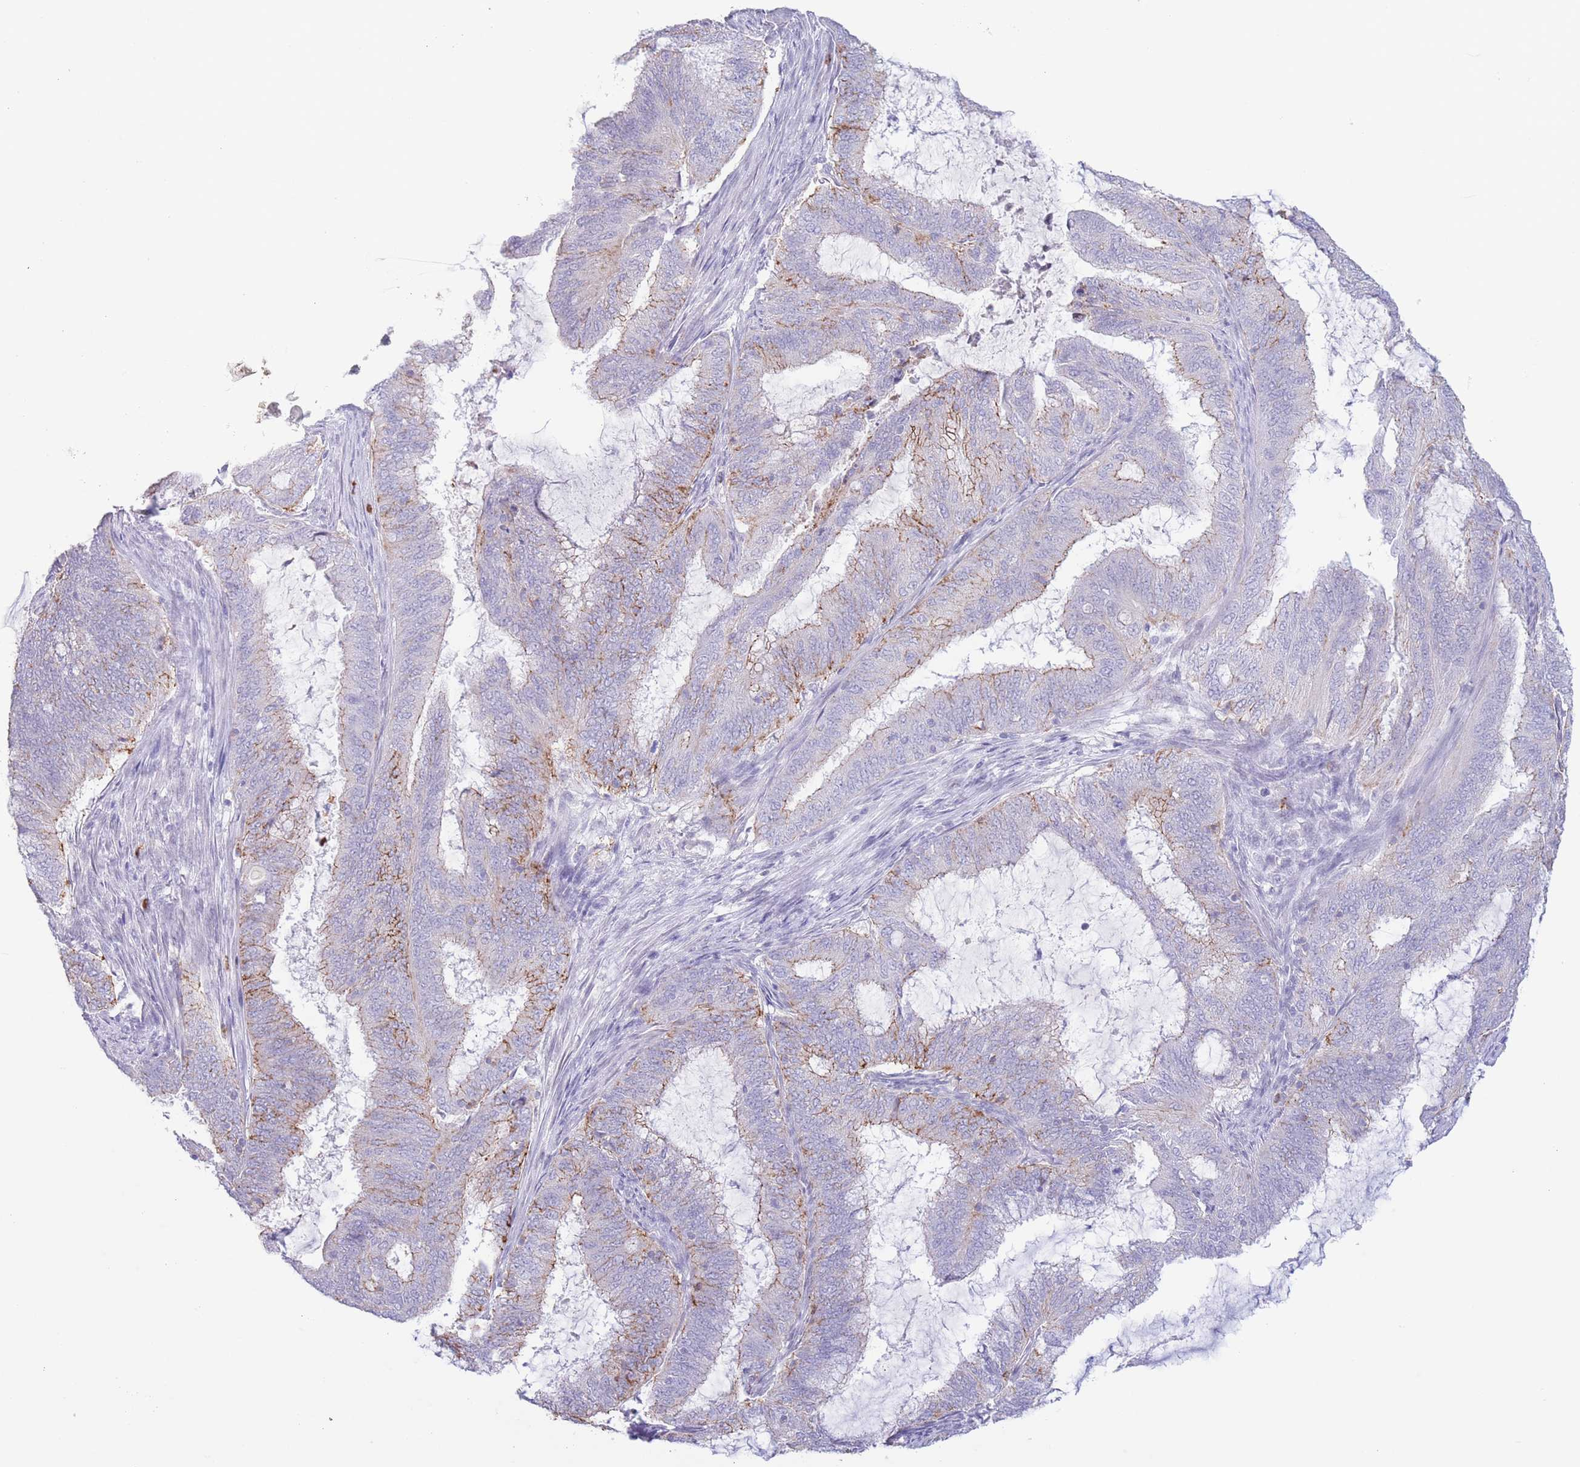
{"staining": {"intensity": "weak", "quantity": "25%-75%", "location": "cytoplasmic/membranous"}, "tissue": "endometrial cancer", "cell_type": "Tumor cells", "image_type": "cancer", "snomed": [{"axis": "morphology", "description": "Adenocarcinoma, NOS"}, {"axis": "topography", "description": "Endometrium"}], "caption": "Weak cytoplasmic/membranous expression is seen in about 25%-75% of tumor cells in endometrial cancer (adenocarcinoma).", "gene": "LCLAT1", "patient": {"sex": "female", "age": 51}}